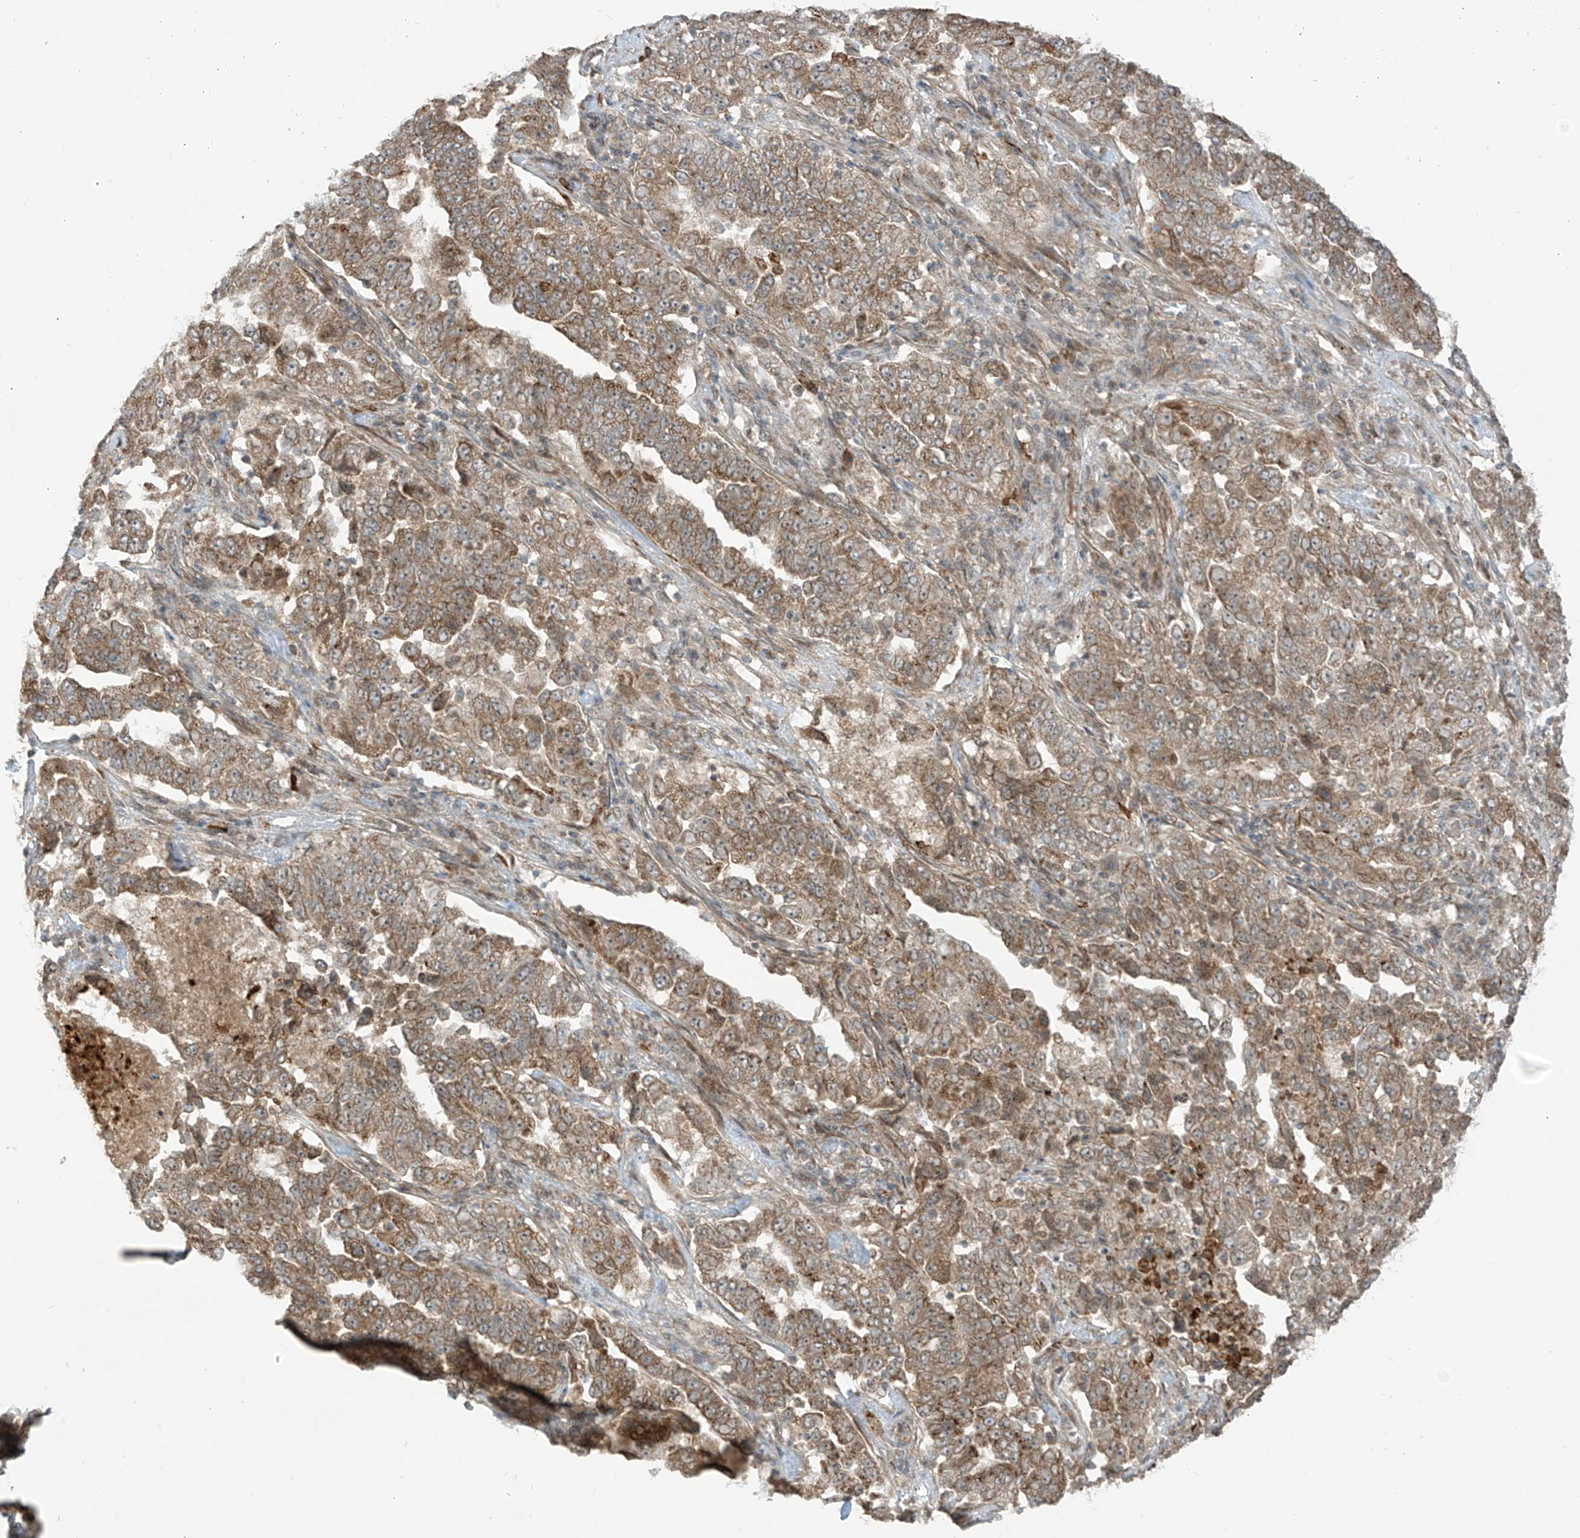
{"staining": {"intensity": "moderate", "quantity": ">75%", "location": "cytoplasmic/membranous"}, "tissue": "lung cancer", "cell_type": "Tumor cells", "image_type": "cancer", "snomed": [{"axis": "morphology", "description": "Adenocarcinoma, NOS"}, {"axis": "topography", "description": "Lung"}], "caption": "The histopathology image displays immunohistochemical staining of lung adenocarcinoma. There is moderate cytoplasmic/membranous staining is present in about >75% of tumor cells.", "gene": "PDE11A", "patient": {"sex": "female", "age": 51}}